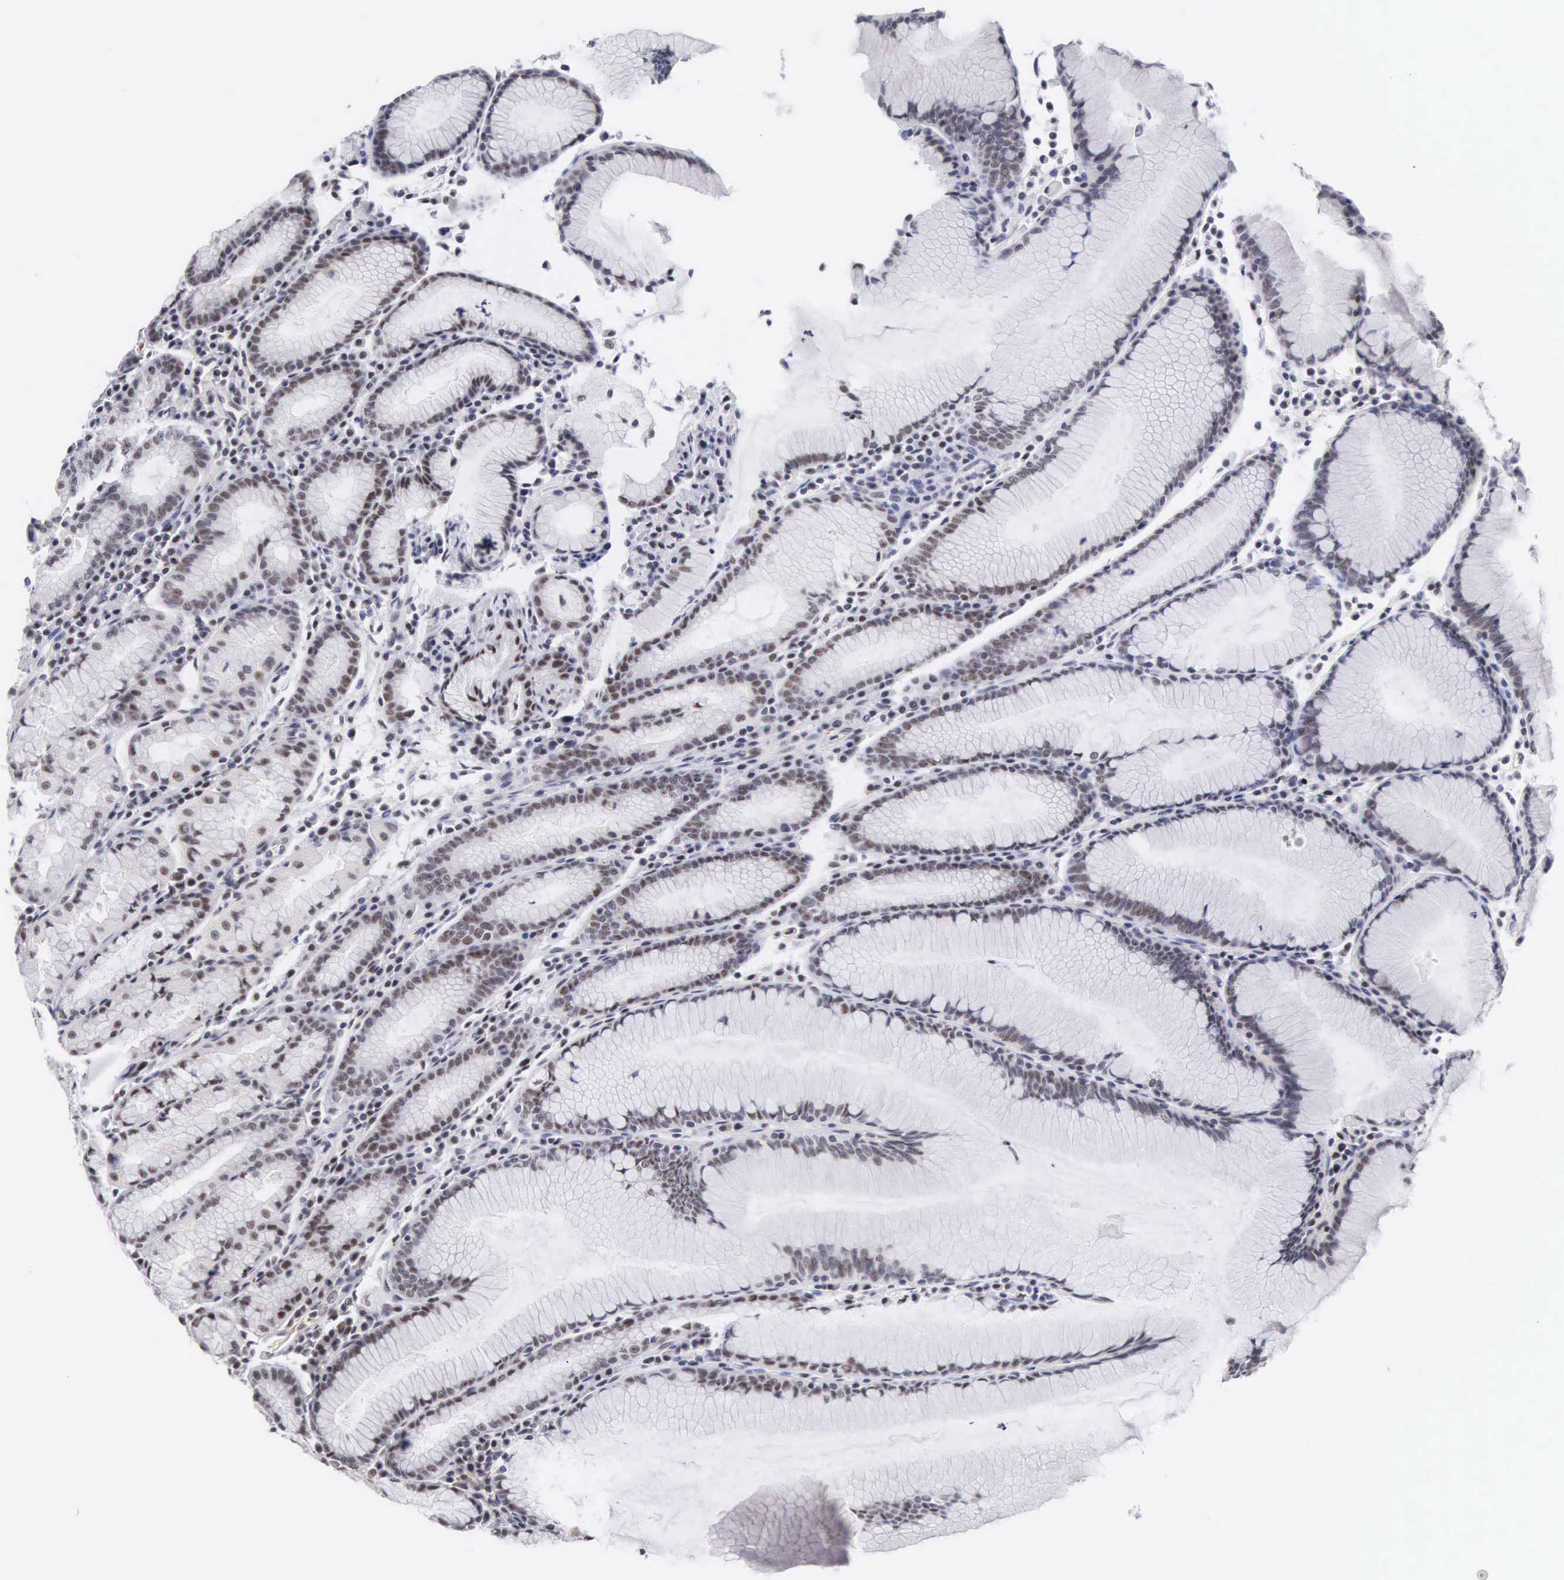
{"staining": {"intensity": "moderate", "quantity": "25%-75%", "location": "nuclear"}, "tissue": "stomach", "cell_type": "Glandular cells", "image_type": "normal", "snomed": [{"axis": "morphology", "description": "Normal tissue, NOS"}, {"axis": "topography", "description": "Stomach, lower"}], "caption": "Glandular cells demonstrate medium levels of moderate nuclear positivity in approximately 25%-75% of cells in unremarkable stomach. (brown staining indicates protein expression, while blue staining denotes nuclei).", "gene": "FAM47A", "patient": {"sex": "female", "age": 43}}